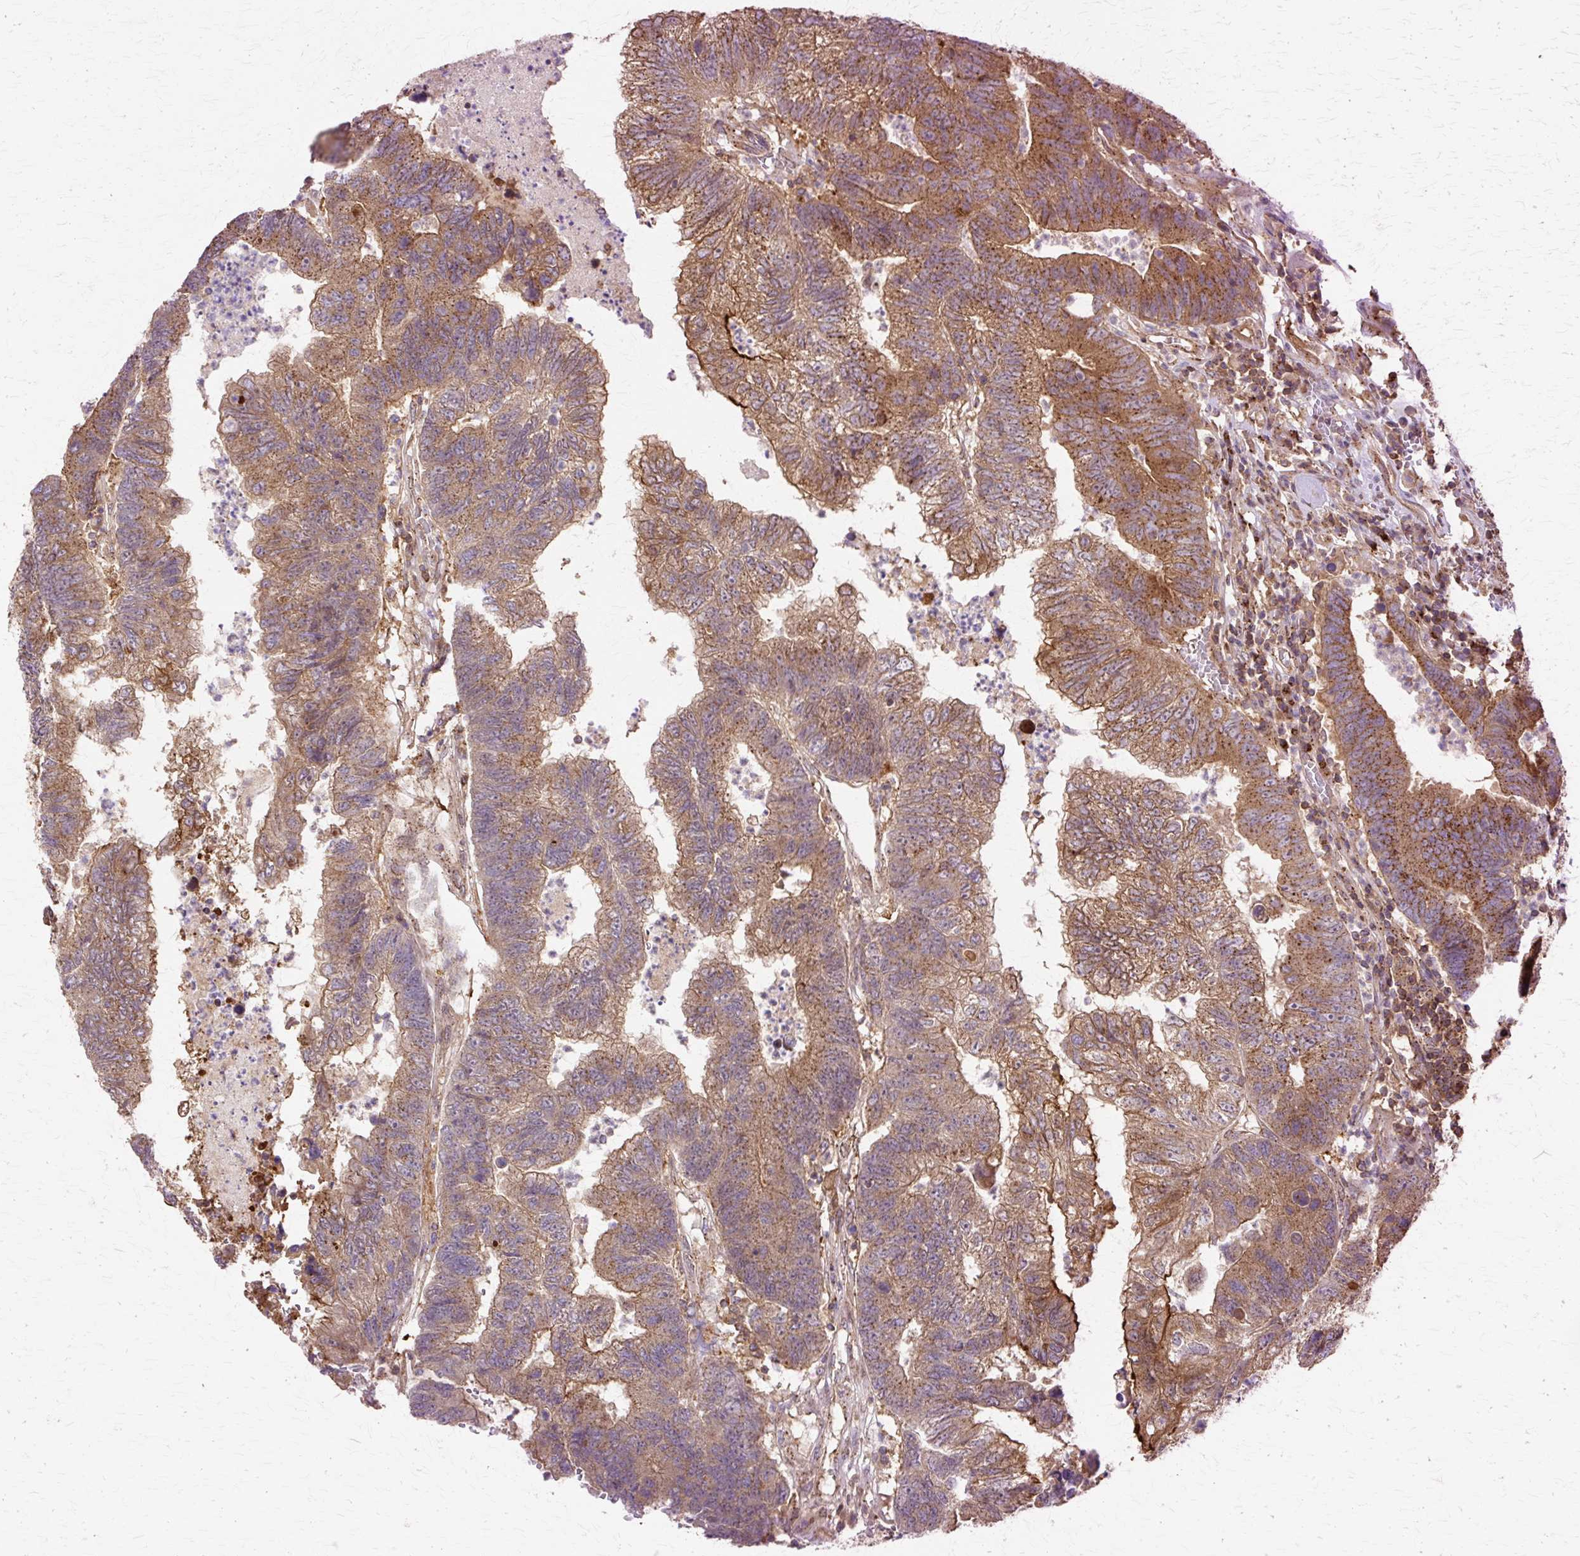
{"staining": {"intensity": "moderate", "quantity": ">75%", "location": "cytoplasmic/membranous"}, "tissue": "colorectal cancer", "cell_type": "Tumor cells", "image_type": "cancer", "snomed": [{"axis": "morphology", "description": "Adenocarcinoma, NOS"}, {"axis": "topography", "description": "Colon"}], "caption": "Approximately >75% of tumor cells in adenocarcinoma (colorectal) display moderate cytoplasmic/membranous protein expression as visualized by brown immunohistochemical staining.", "gene": "COPB1", "patient": {"sex": "female", "age": 48}}